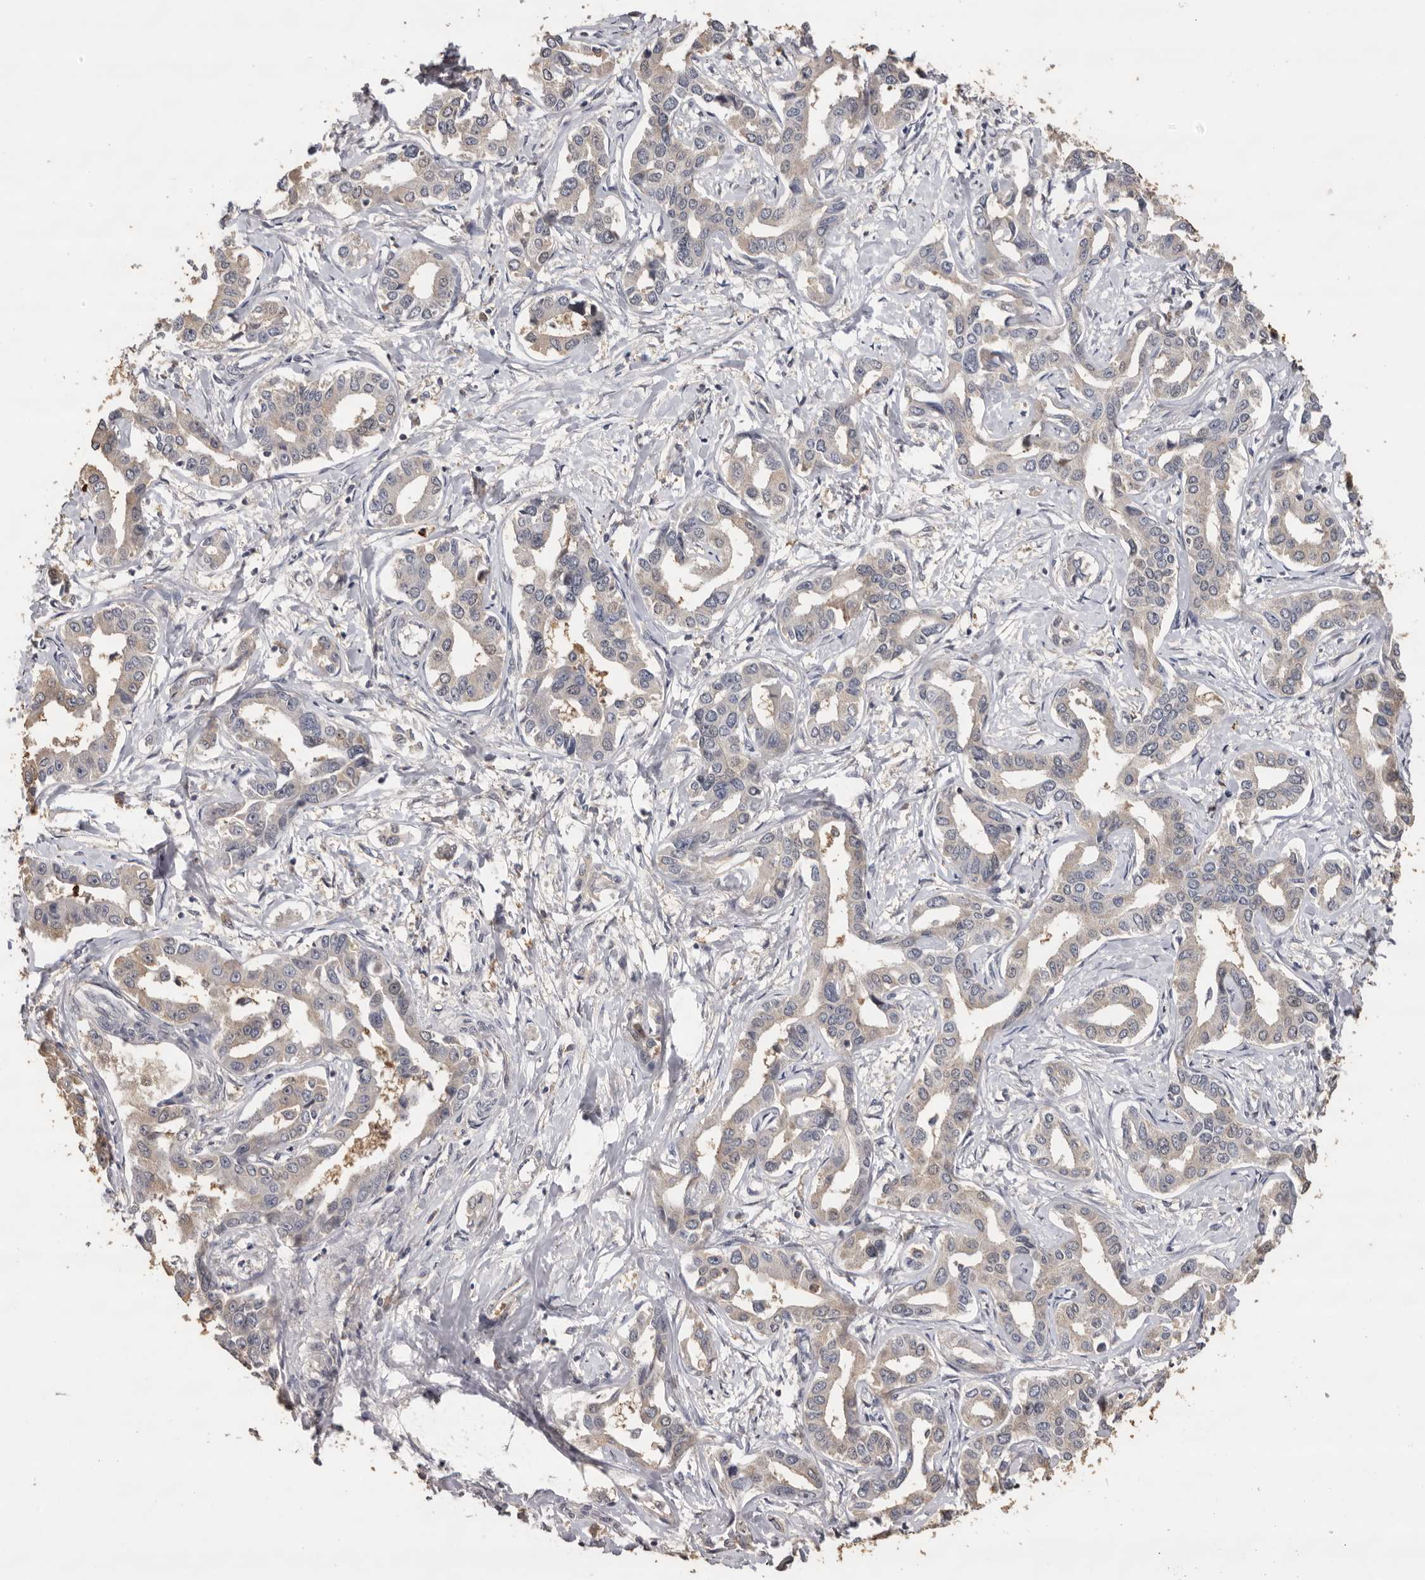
{"staining": {"intensity": "negative", "quantity": "none", "location": "none"}, "tissue": "liver cancer", "cell_type": "Tumor cells", "image_type": "cancer", "snomed": [{"axis": "morphology", "description": "Cholangiocarcinoma"}, {"axis": "topography", "description": "Liver"}], "caption": "Immunohistochemistry (IHC) of liver cancer reveals no staining in tumor cells.", "gene": "KIF2B", "patient": {"sex": "male", "age": 59}}